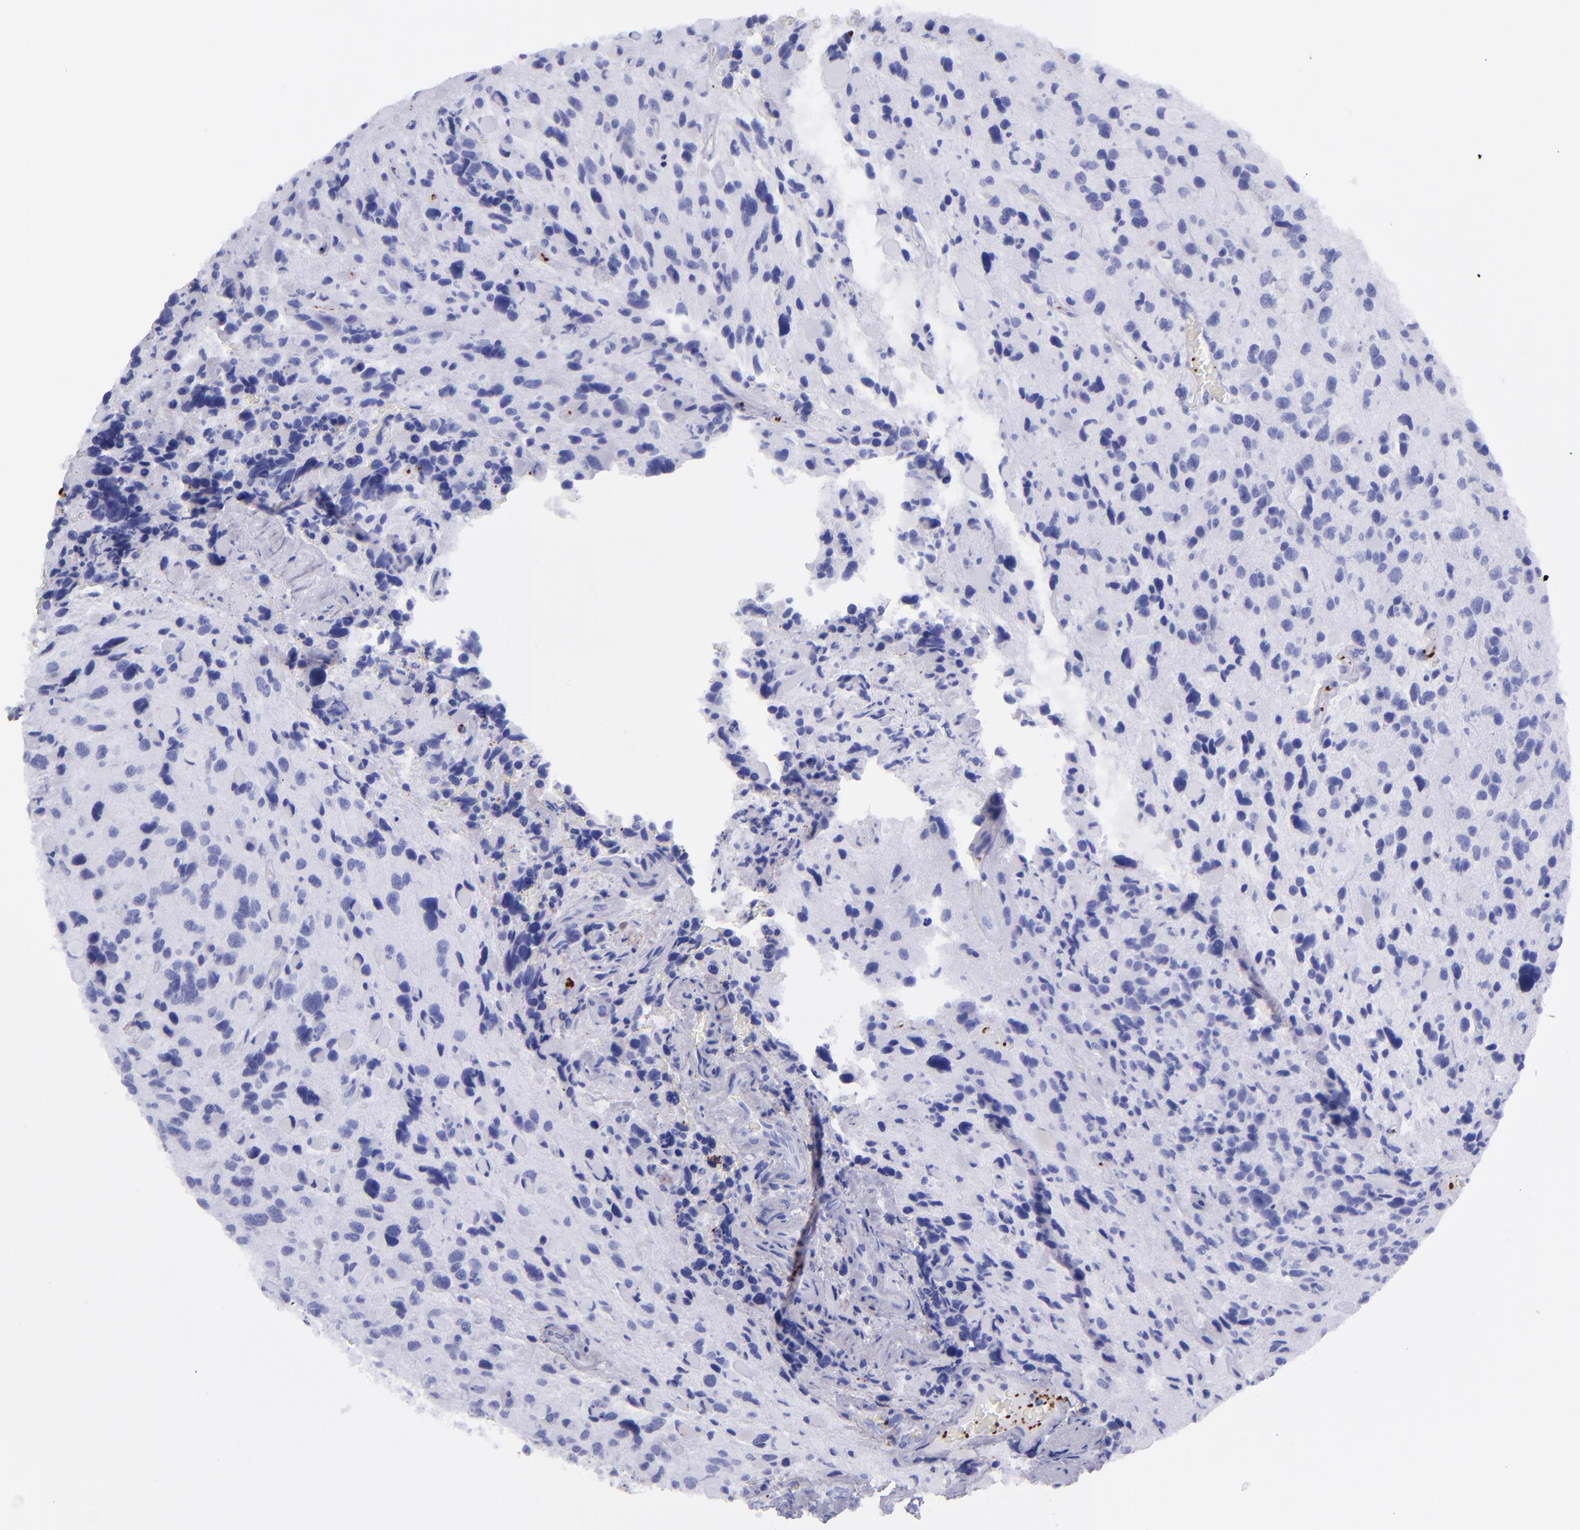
{"staining": {"intensity": "negative", "quantity": "none", "location": "none"}, "tissue": "glioma", "cell_type": "Tumor cells", "image_type": "cancer", "snomed": [{"axis": "morphology", "description": "Glioma, malignant, High grade"}, {"axis": "topography", "description": "Brain"}], "caption": "The micrograph demonstrates no significant expression in tumor cells of glioma. (DAB IHC with hematoxylin counter stain).", "gene": "EFCAB13", "patient": {"sex": "female", "age": 37}}